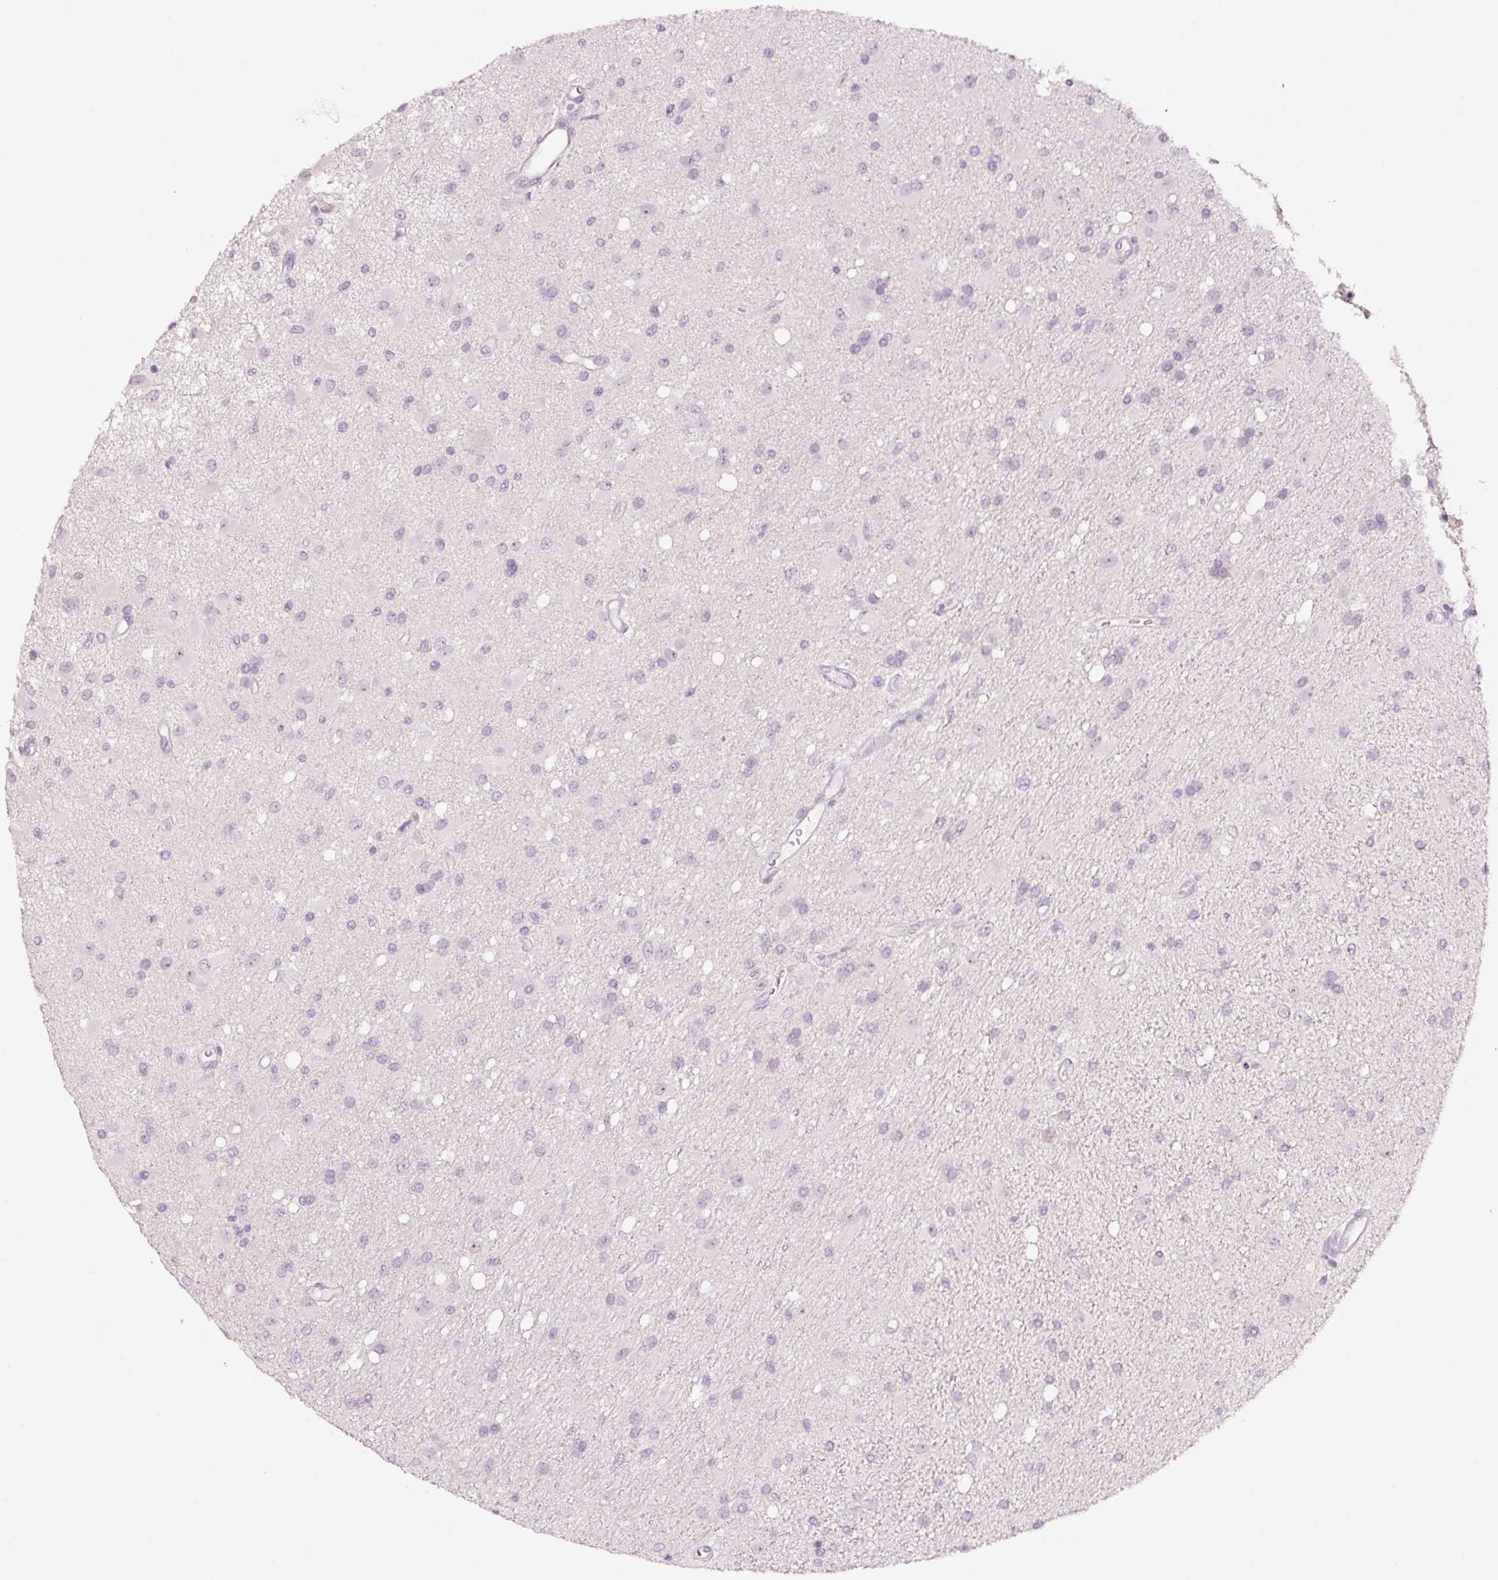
{"staining": {"intensity": "negative", "quantity": "none", "location": "none"}, "tissue": "glioma", "cell_type": "Tumor cells", "image_type": "cancer", "snomed": [{"axis": "morphology", "description": "Glioma, malignant, High grade"}, {"axis": "topography", "description": "Brain"}], "caption": "Tumor cells are negative for protein expression in human malignant glioma (high-grade).", "gene": "GCG", "patient": {"sex": "male", "age": 67}}